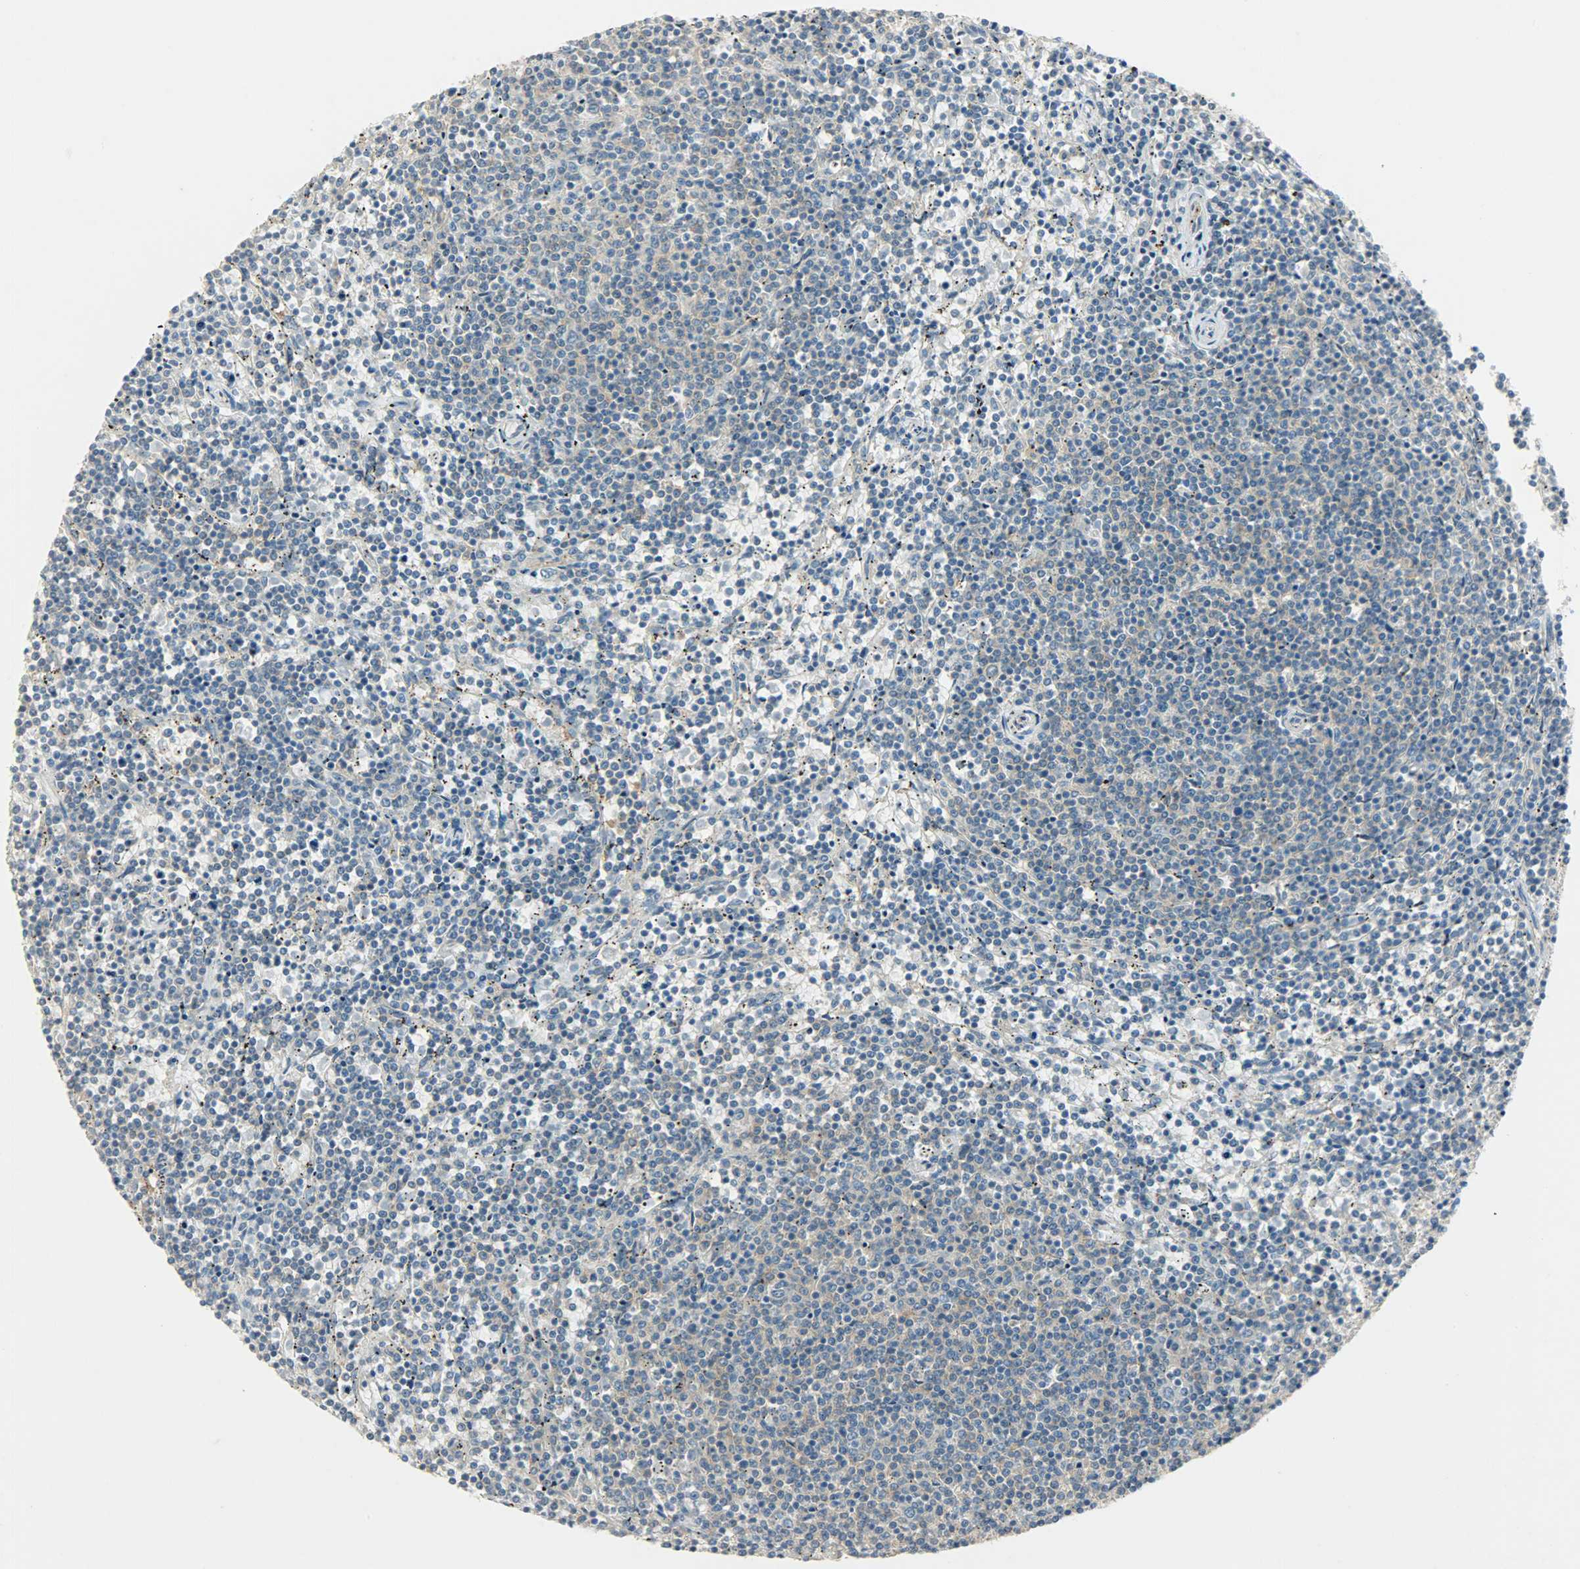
{"staining": {"intensity": "weak", "quantity": "25%-75%", "location": "cytoplasmic/membranous"}, "tissue": "lymphoma", "cell_type": "Tumor cells", "image_type": "cancer", "snomed": [{"axis": "morphology", "description": "Malignant lymphoma, non-Hodgkin's type, Low grade"}, {"axis": "topography", "description": "Spleen"}], "caption": "This is an image of immunohistochemistry staining of lymphoma, which shows weak staining in the cytoplasmic/membranous of tumor cells.", "gene": "TSC22D2", "patient": {"sex": "female", "age": 50}}